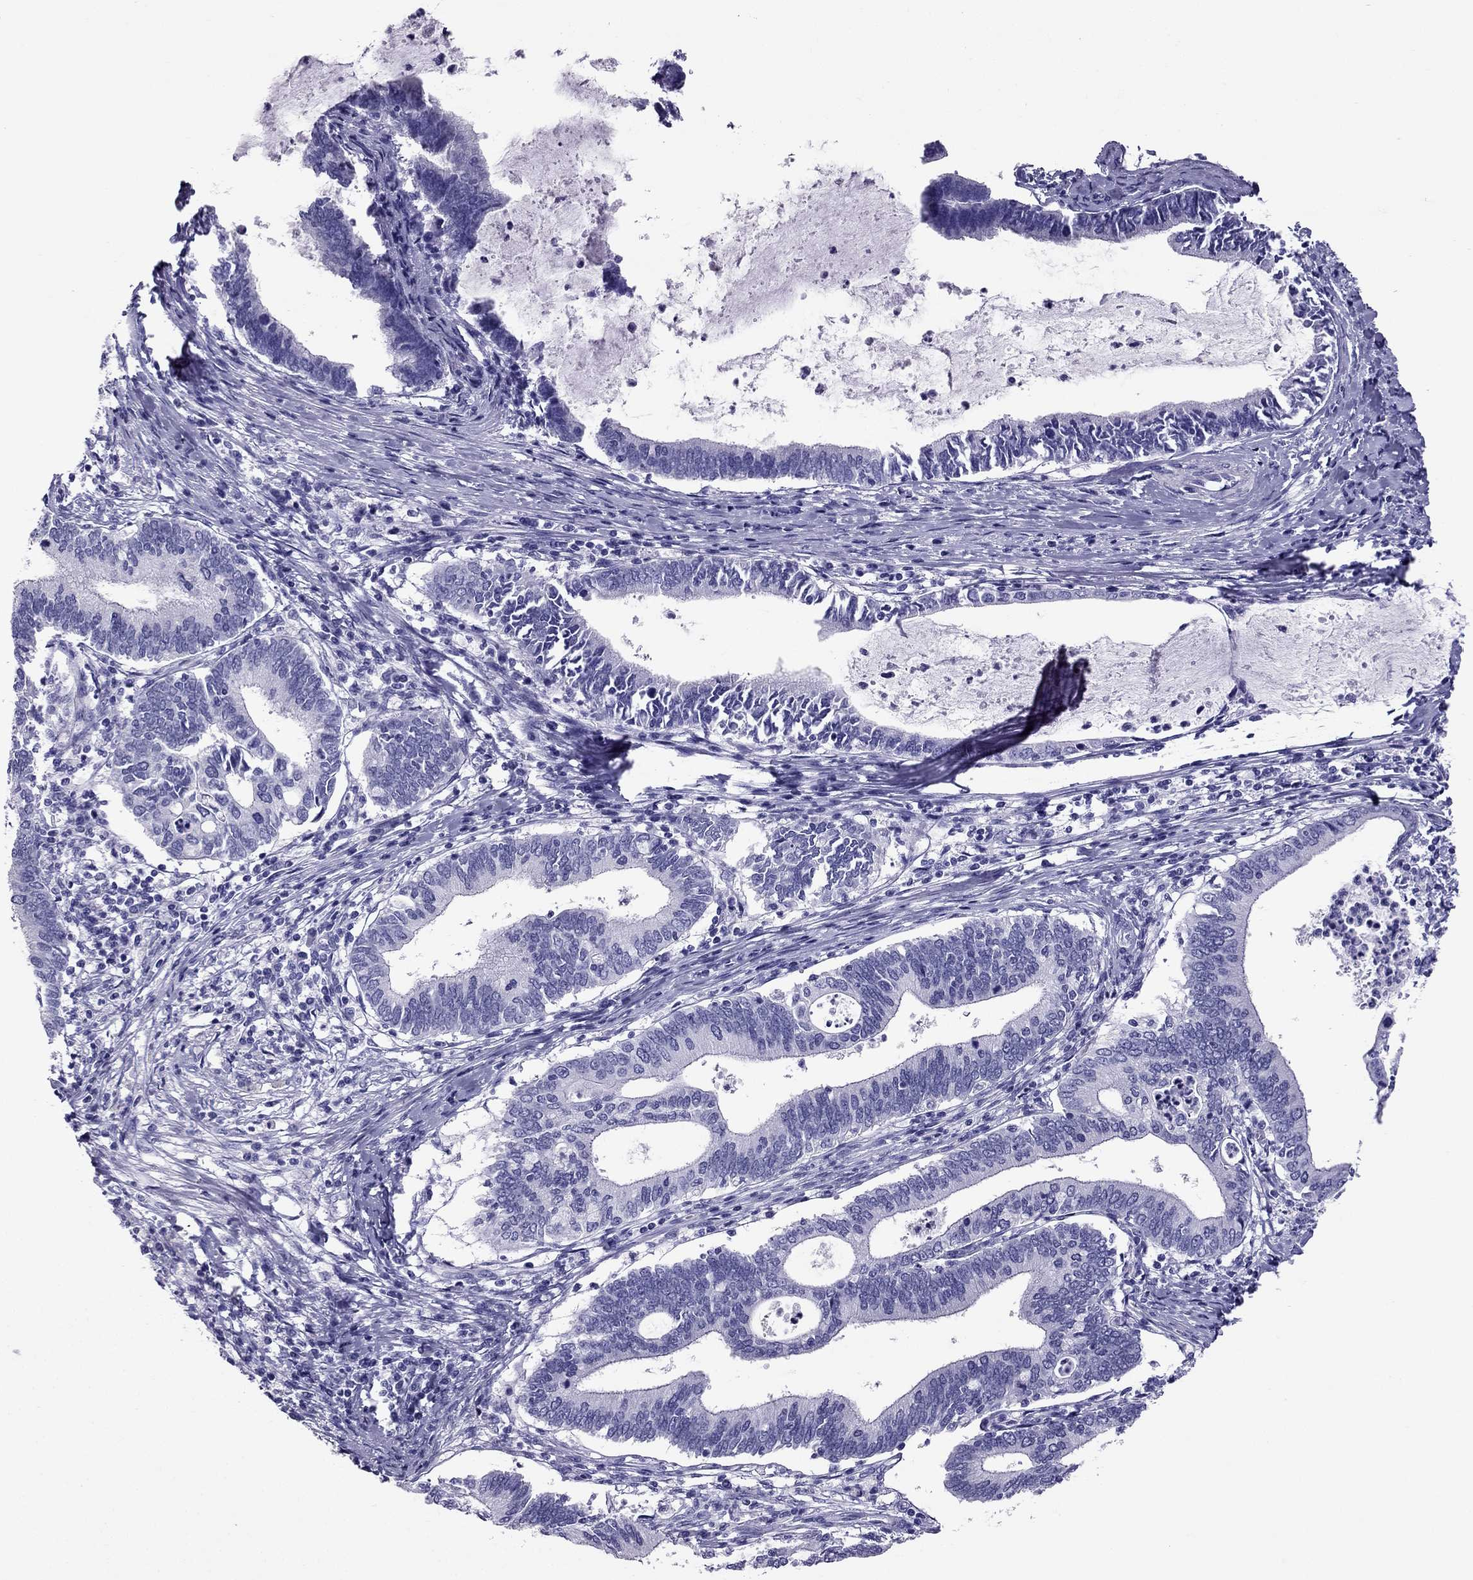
{"staining": {"intensity": "negative", "quantity": "none", "location": "none"}, "tissue": "cervical cancer", "cell_type": "Tumor cells", "image_type": "cancer", "snomed": [{"axis": "morphology", "description": "Adenocarcinoma, NOS"}, {"axis": "topography", "description": "Cervix"}], "caption": "A micrograph of cervical cancer (adenocarcinoma) stained for a protein demonstrates no brown staining in tumor cells. (DAB immunohistochemistry with hematoxylin counter stain).", "gene": "PDE6A", "patient": {"sex": "female", "age": 42}}